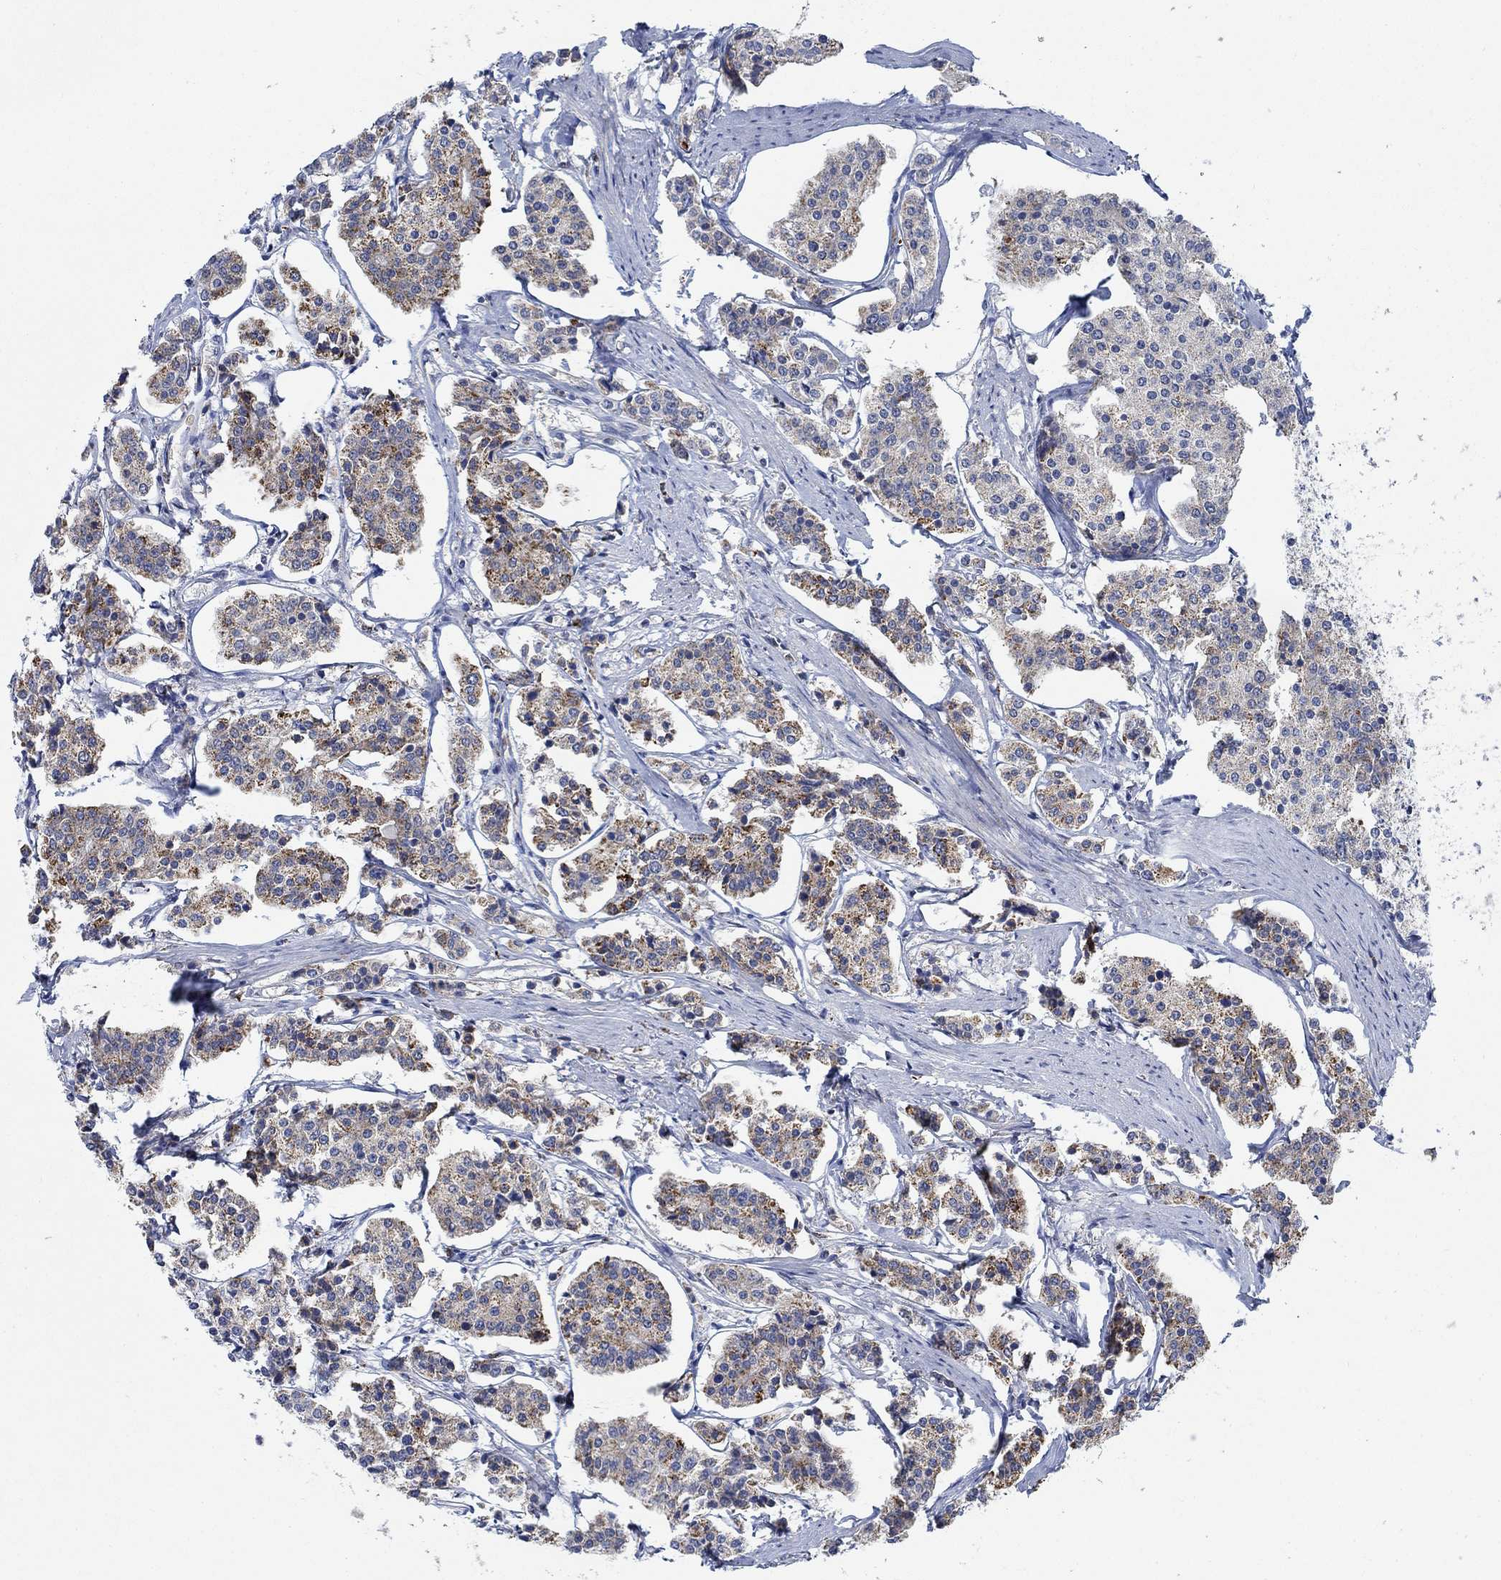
{"staining": {"intensity": "weak", "quantity": "<25%", "location": "cytoplasmic/membranous"}, "tissue": "carcinoid", "cell_type": "Tumor cells", "image_type": "cancer", "snomed": [{"axis": "morphology", "description": "Carcinoid, malignant, NOS"}, {"axis": "topography", "description": "Small intestine"}], "caption": "Immunohistochemistry (IHC) of human carcinoid demonstrates no positivity in tumor cells.", "gene": "MPP1", "patient": {"sex": "female", "age": 65}}